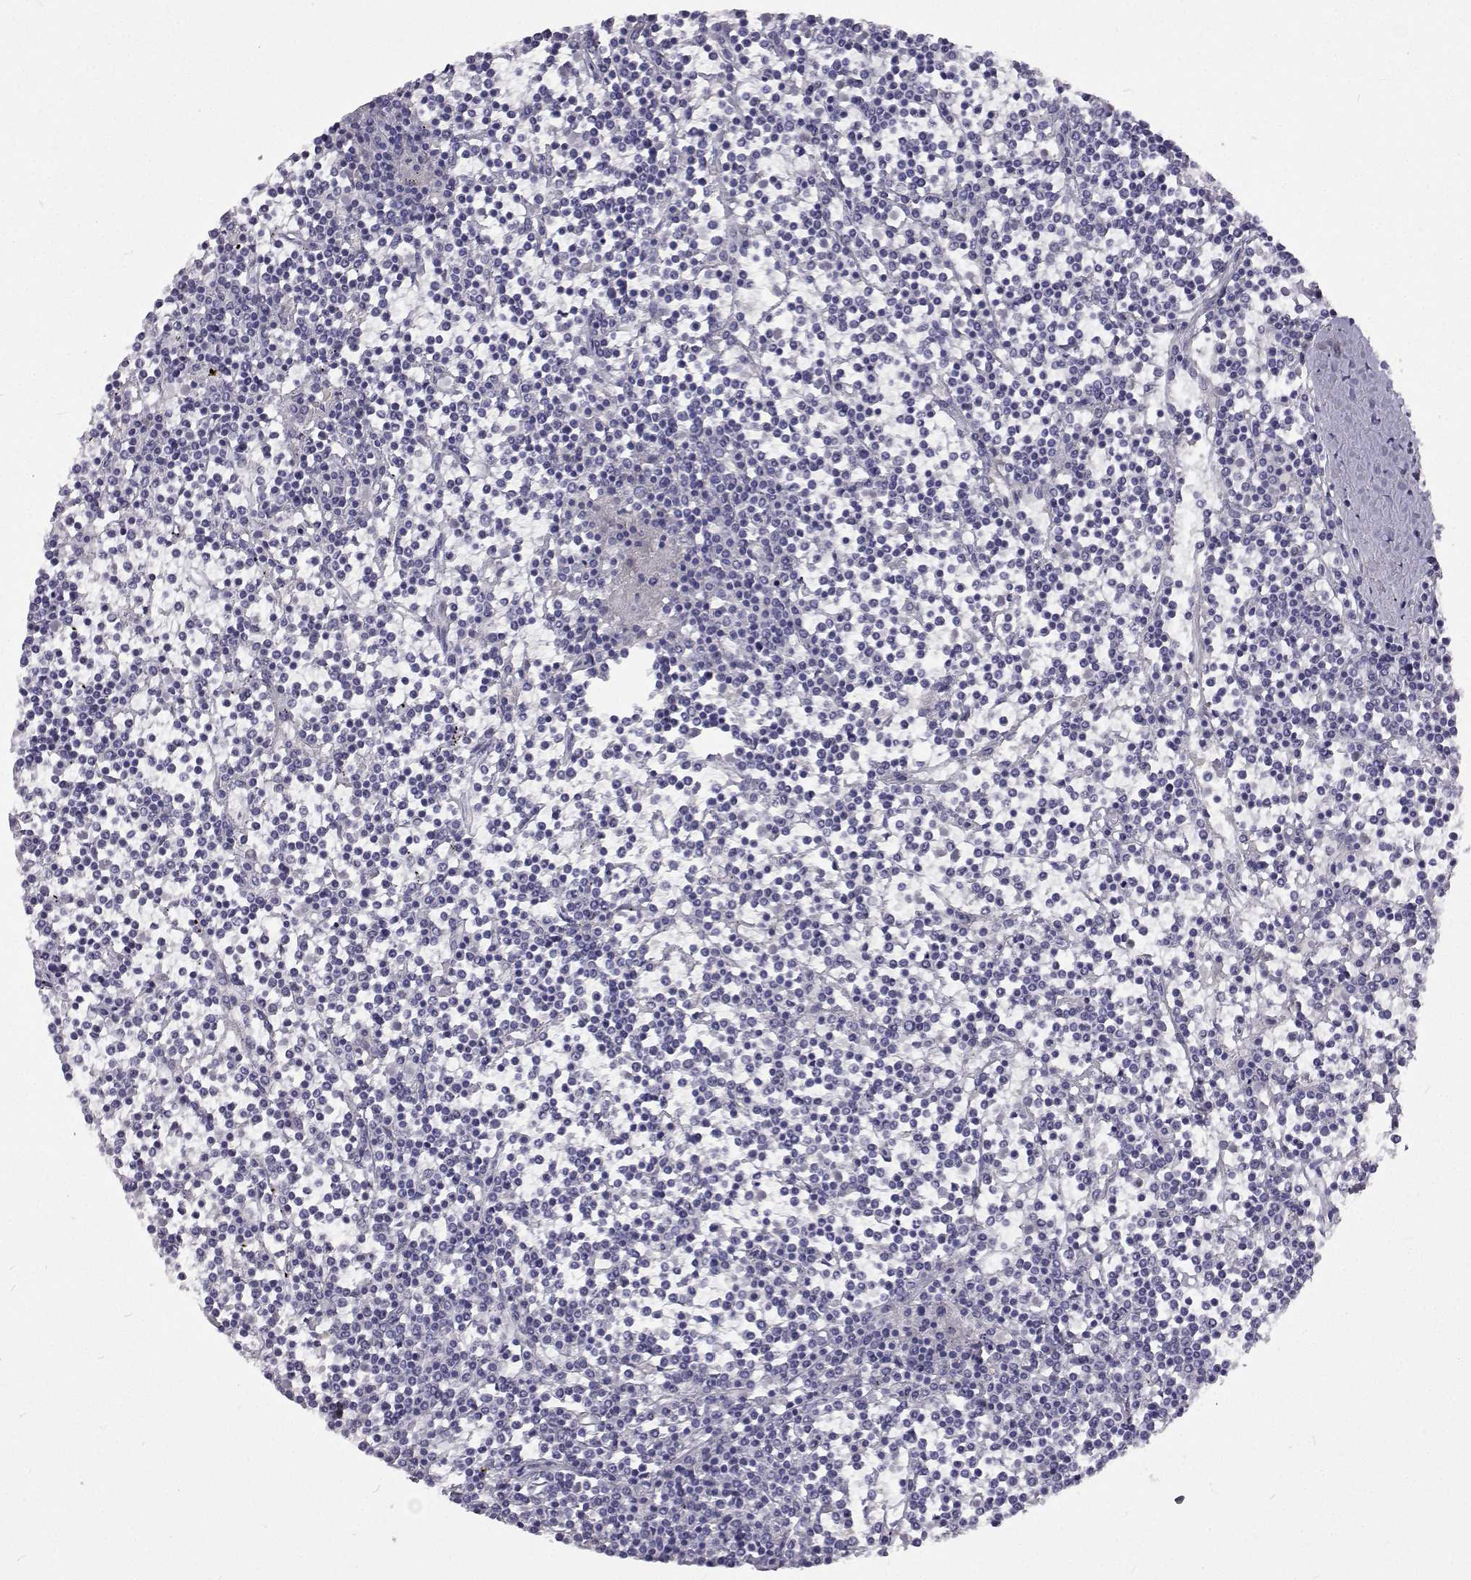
{"staining": {"intensity": "negative", "quantity": "none", "location": "none"}, "tissue": "lymphoma", "cell_type": "Tumor cells", "image_type": "cancer", "snomed": [{"axis": "morphology", "description": "Malignant lymphoma, non-Hodgkin's type, Low grade"}, {"axis": "topography", "description": "Spleen"}], "caption": "Tumor cells are negative for brown protein staining in lymphoma.", "gene": "CFAP44", "patient": {"sex": "female", "age": 19}}